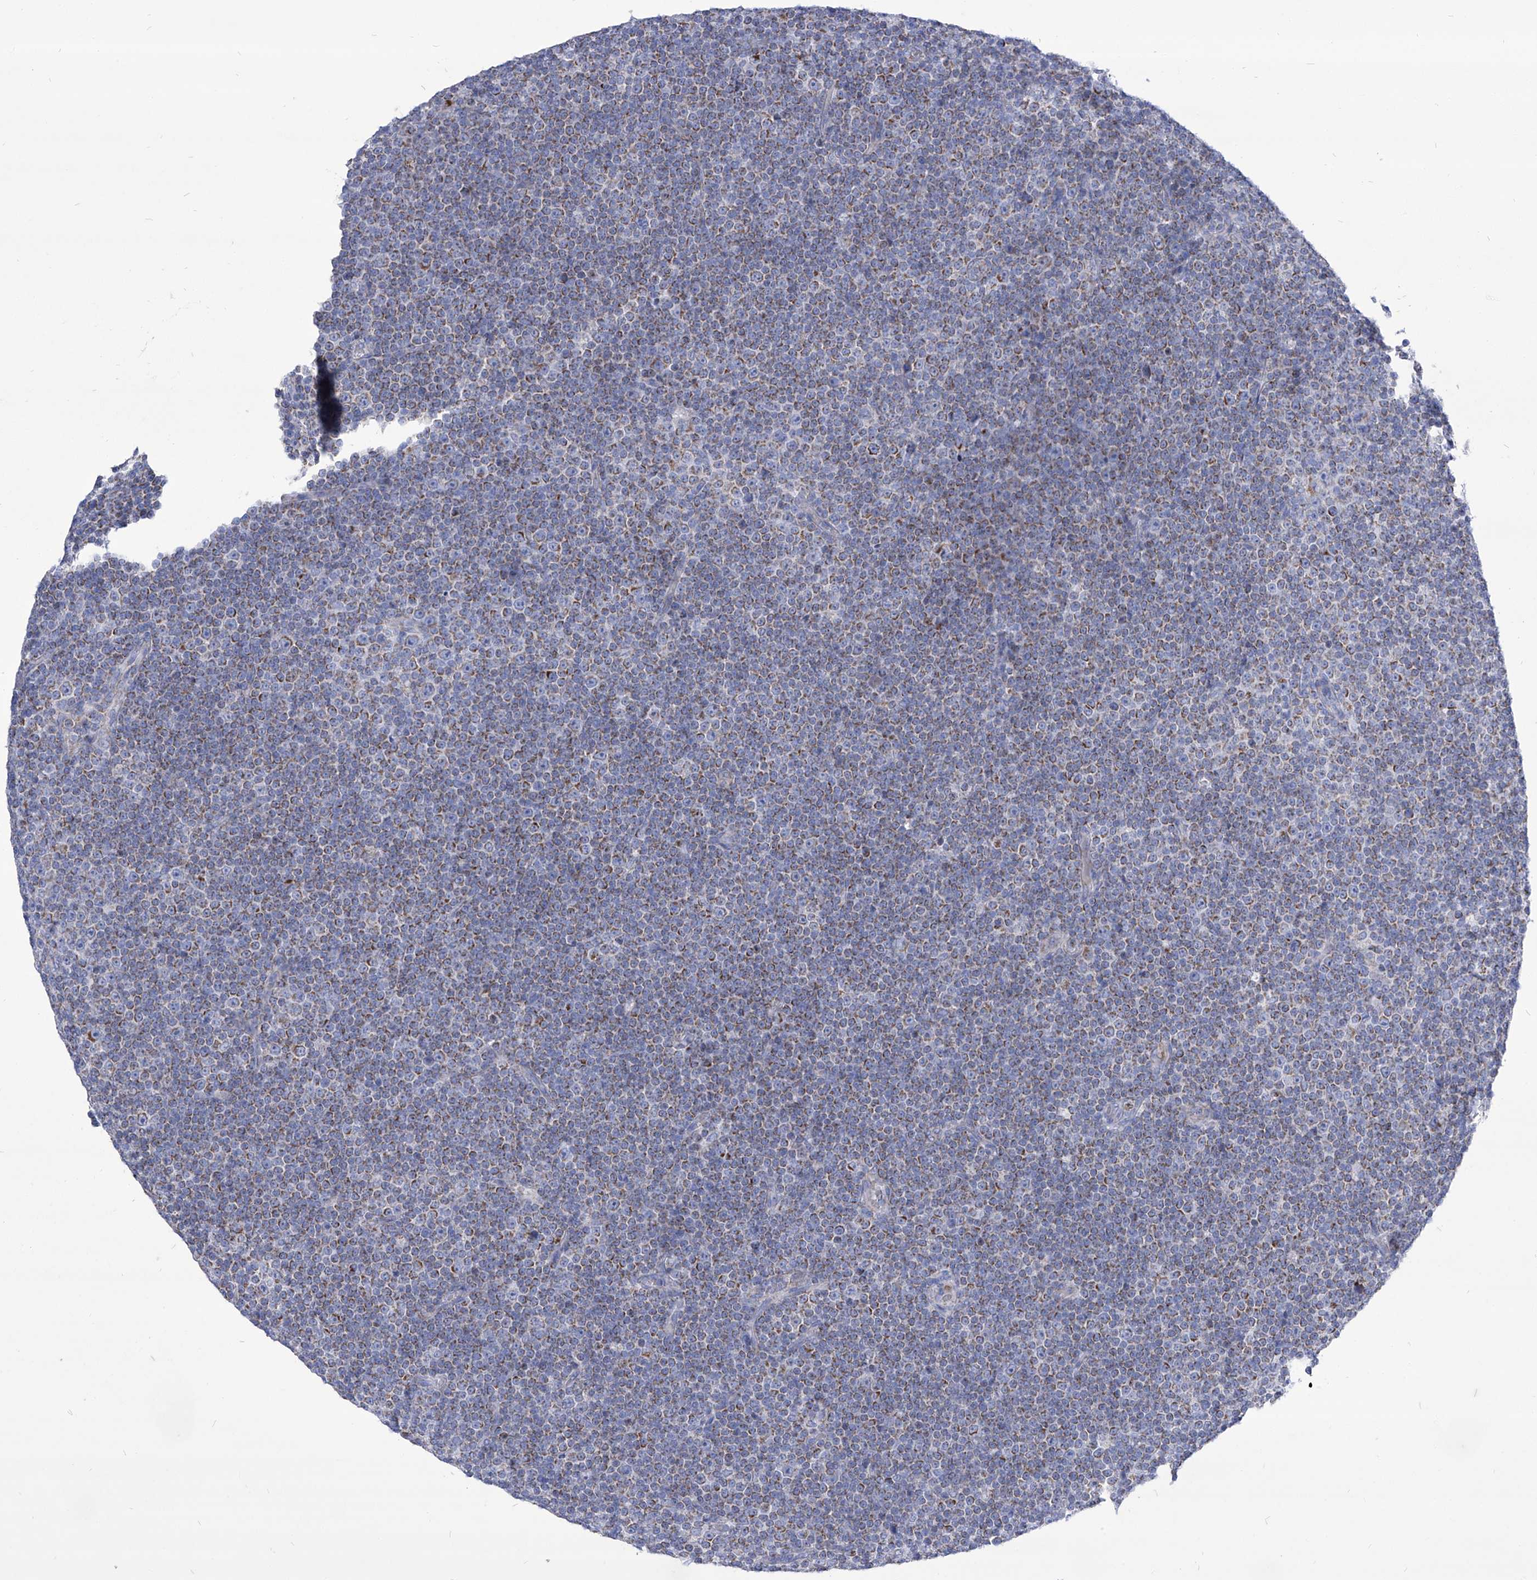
{"staining": {"intensity": "weak", "quantity": "25%-75%", "location": "cytoplasmic/membranous"}, "tissue": "lymphoma", "cell_type": "Tumor cells", "image_type": "cancer", "snomed": [{"axis": "morphology", "description": "Malignant lymphoma, non-Hodgkin's type, Low grade"}, {"axis": "topography", "description": "Lymph node"}], "caption": "This histopathology image reveals IHC staining of human lymphoma, with low weak cytoplasmic/membranous expression in approximately 25%-75% of tumor cells.", "gene": "COQ3", "patient": {"sex": "female", "age": 67}}